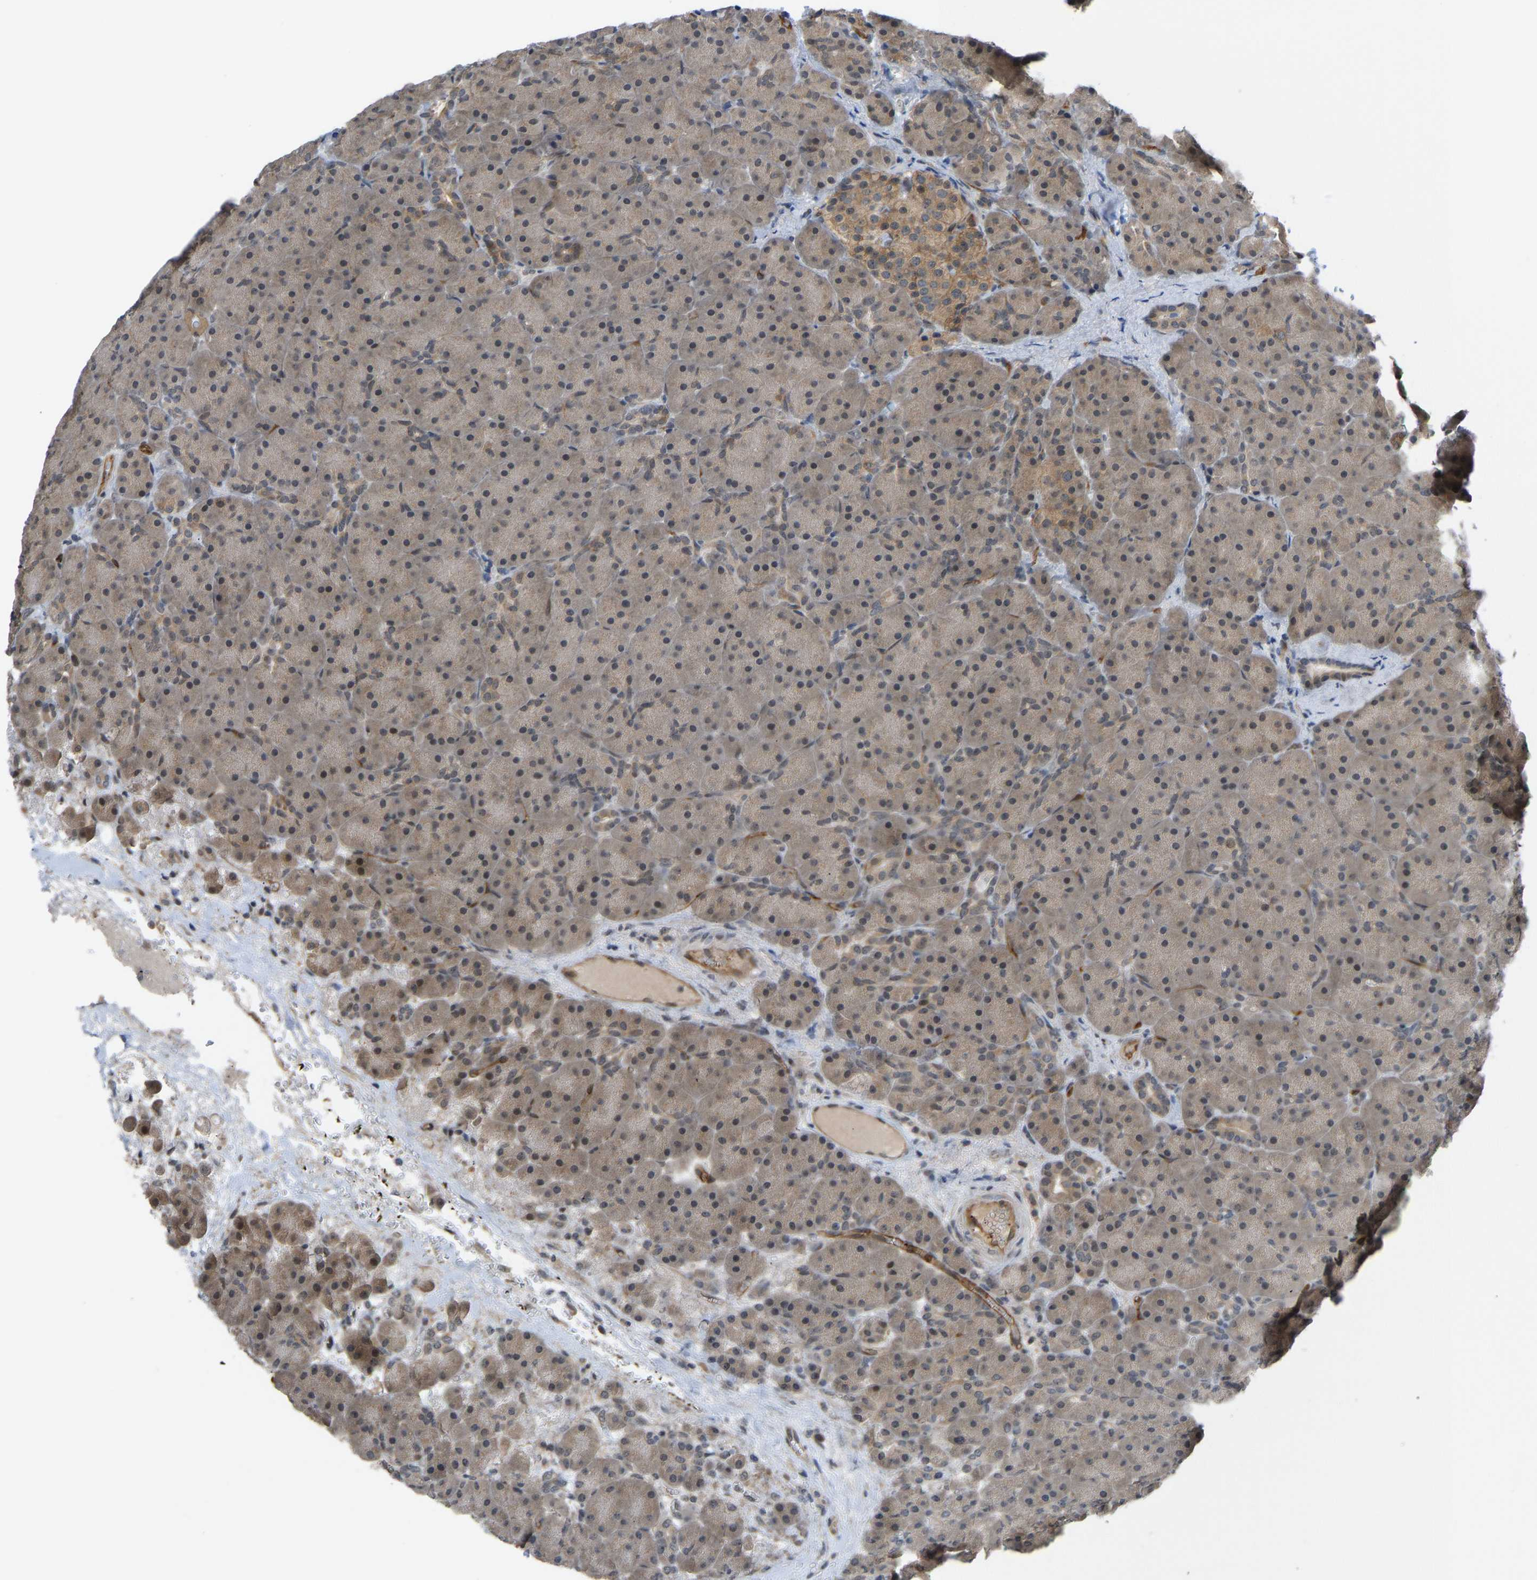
{"staining": {"intensity": "weak", "quantity": ">75%", "location": "cytoplasmic/membranous"}, "tissue": "pancreas", "cell_type": "Exocrine glandular cells", "image_type": "normal", "snomed": [{"axis": "morphology", "description": "Normal tissue, NOS"}, {"axis": "topography", "description": "Pancreas"}], "caption": "High-power microscopy captured an immunohistochemistry (IHC) histopathology image of benign pancreas, revealing weak cytoplasmic/membranous positivity in about >75% of exocrine glandular cells. (DAB (3,3'-diaminobenzidine) IHC with brightfield microscopy, high magnification).", "gene": "CCT8", "patient": {"sex": "male", "age": 66}}